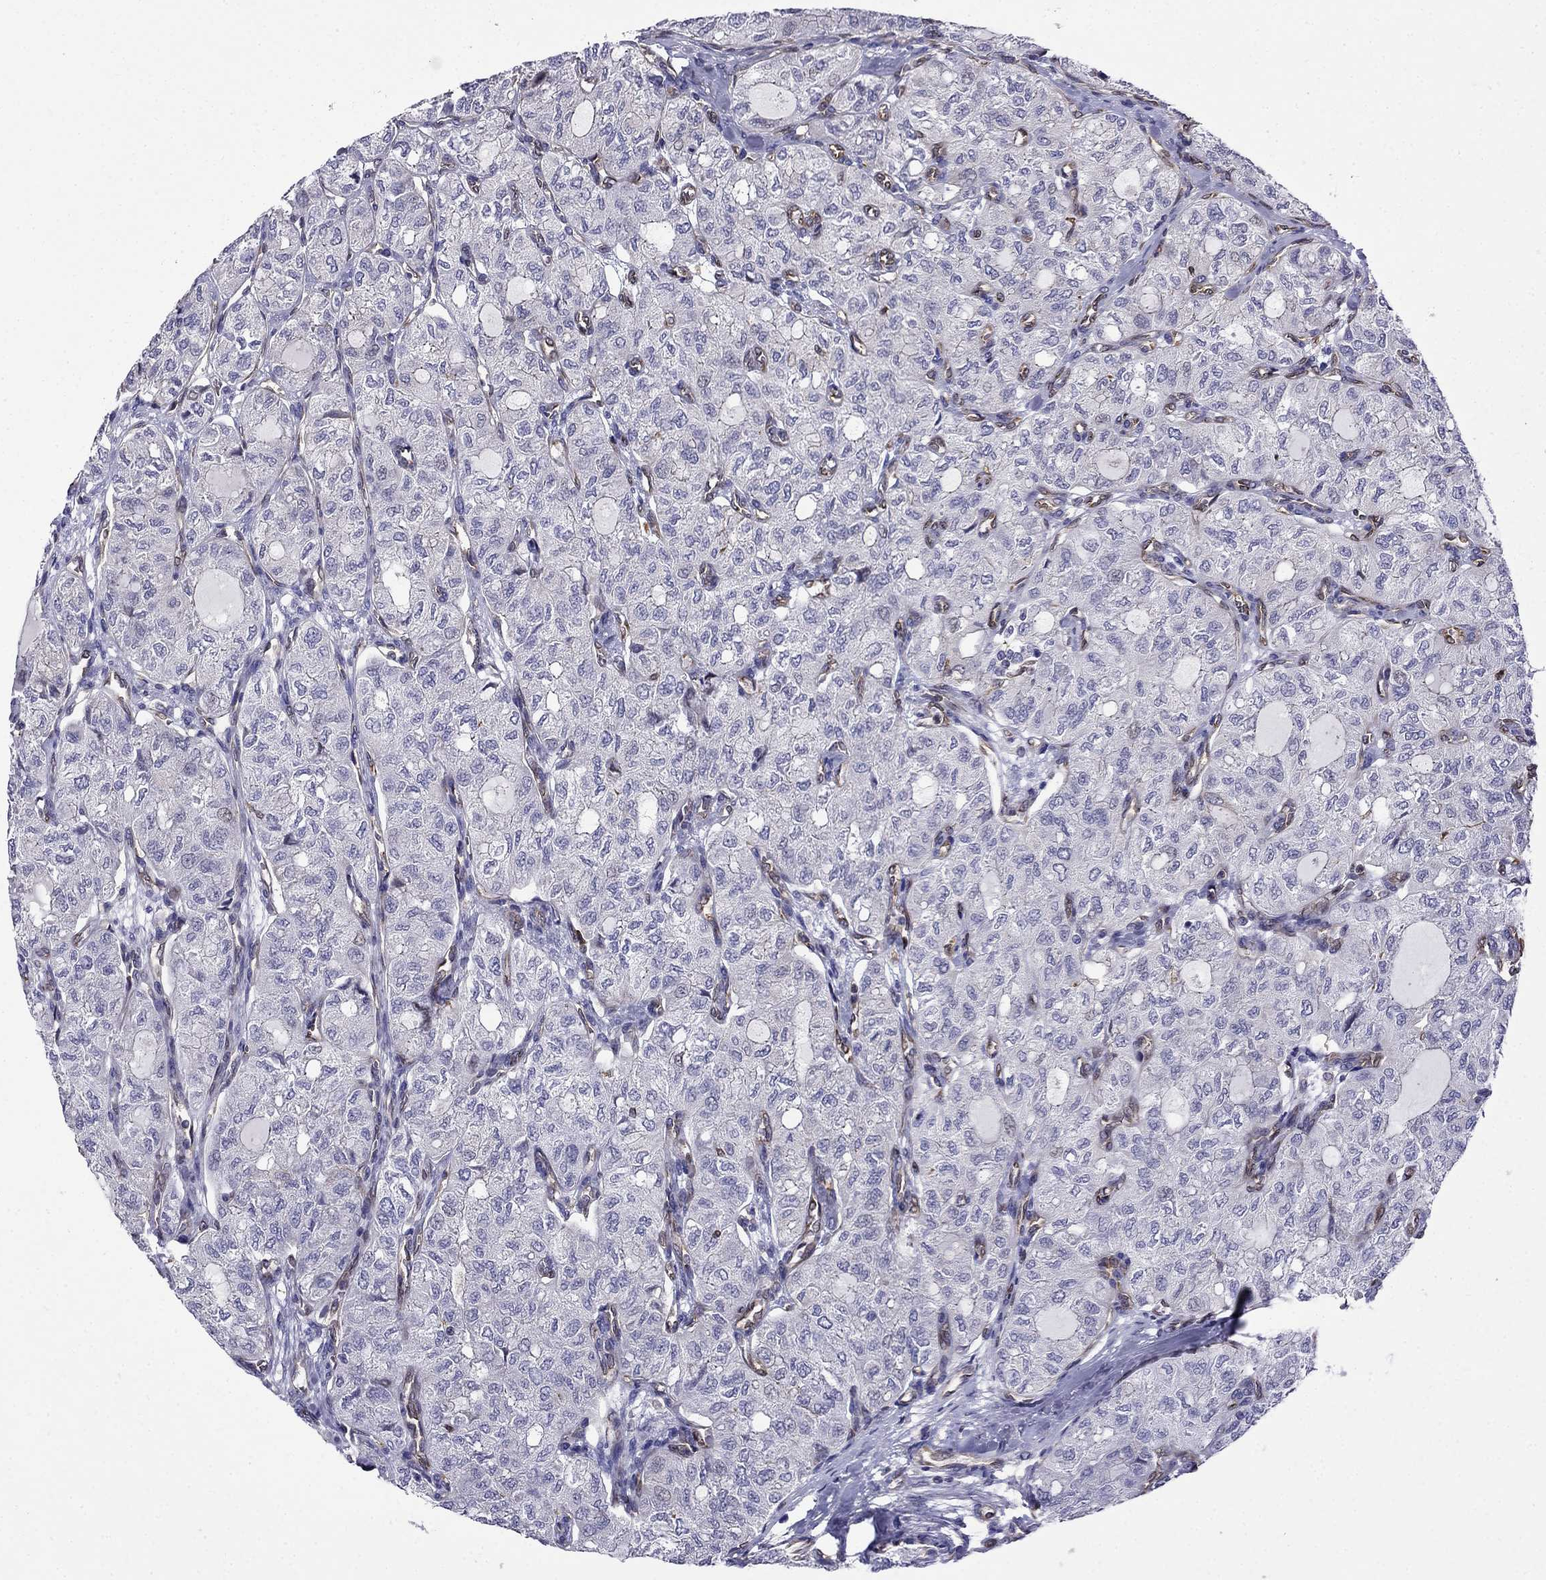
{"staining": {"intensity": "negative", "quantity": "none", "location": "none"}, "tissue": "thyroid cancer", "cell_type": "Tumor cells", "image_type": "cancer", "snomed": [{"axis": "morphology", "description": "Follicular adenoma carcinoma, NOS"}, {"axis": "topography", "description": "Thyroid gland"}], "caption": "This is an immunohistochemistry (IHC) micrograph of human thyroid cancer. There is no staining in tumor cells.", "gene": "GNAL", "patient": {"sex": "male", "age": 75}}